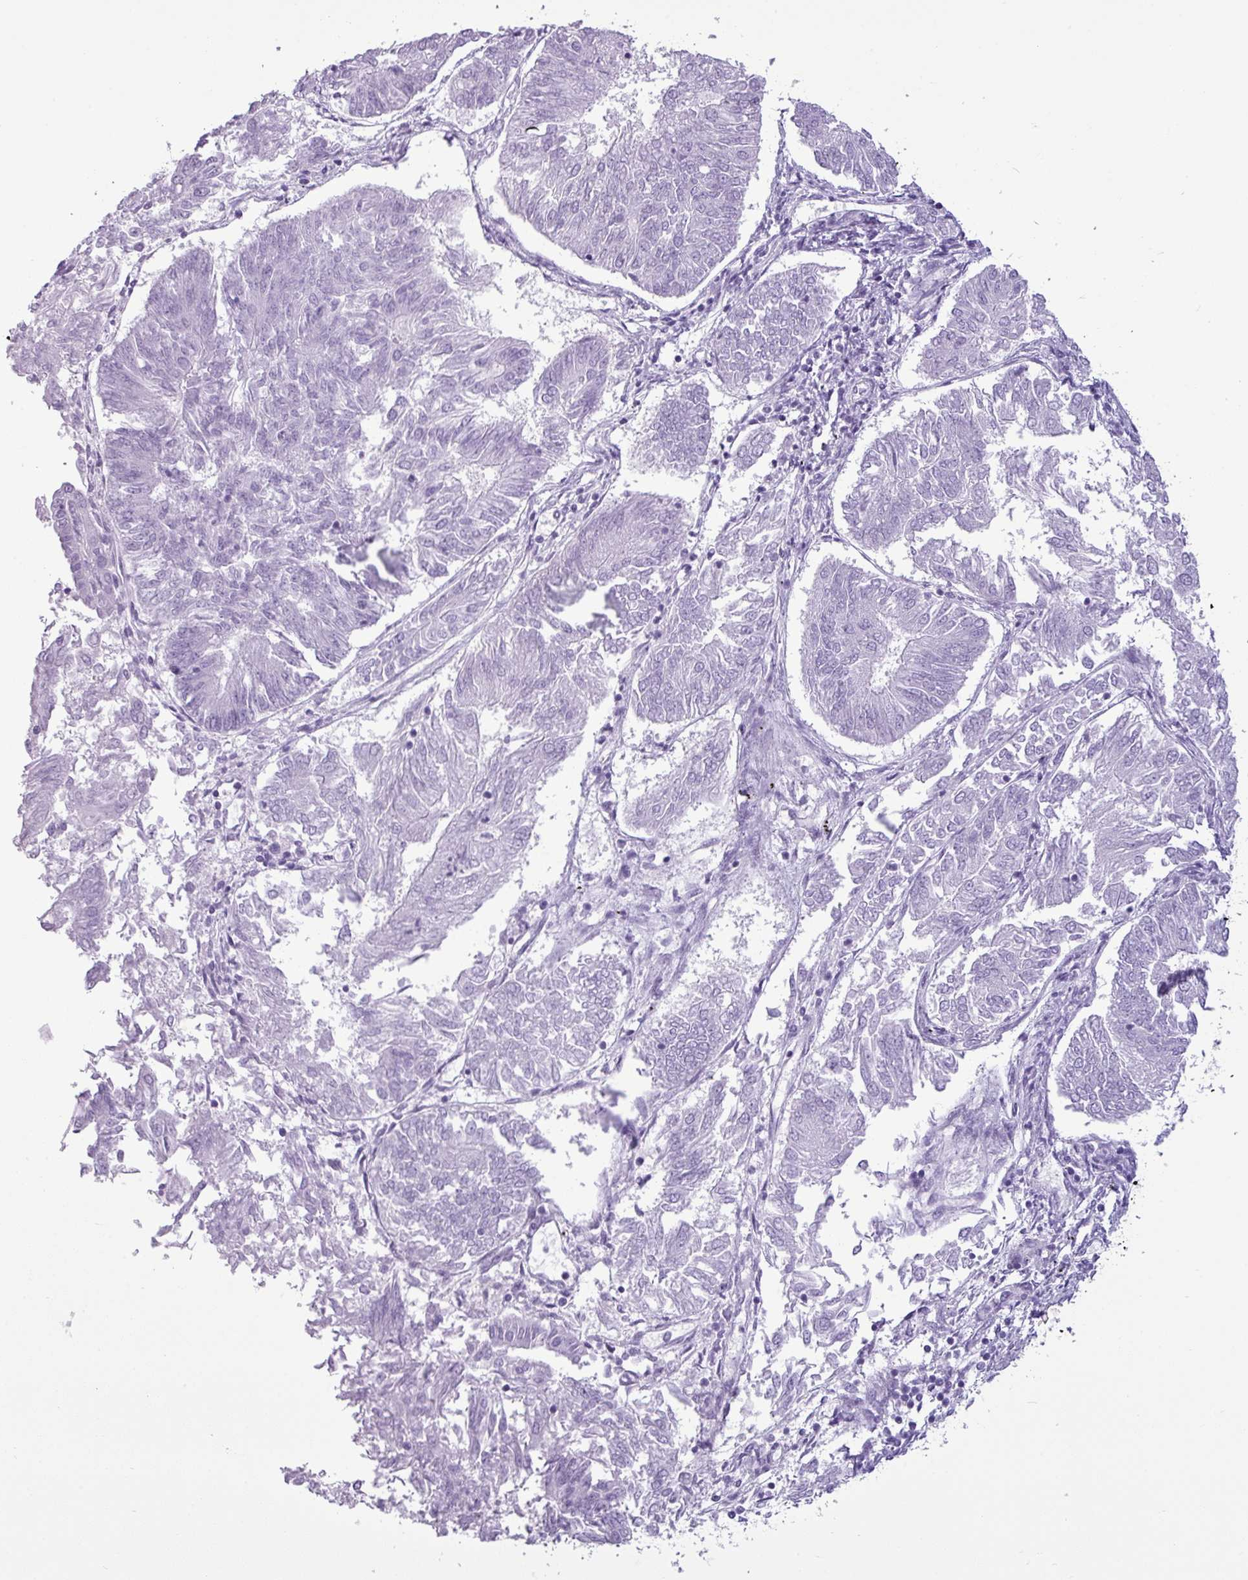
{"staining": {"intensity": "negative", "quantity": "none", "location": "none"}, "tissue": "endometrial cancer", "cell_type": "Tumor cells", "image_type": "cancer", "snomed": [{"axis": "morphology", "description": "Adenocarcinoma, NOS"}, {"axis": "topography", "description": "Endometrium"}], "caption": "This histopathology image is of endometrial cancer stained with immunohistochemistry (IHC) to label a protein in brown with the nuclei are counter-stained blue. There is no positivity in tumor cells.", "gene": "AMY1B", "patient": {"sex": "female", "age": 58}}